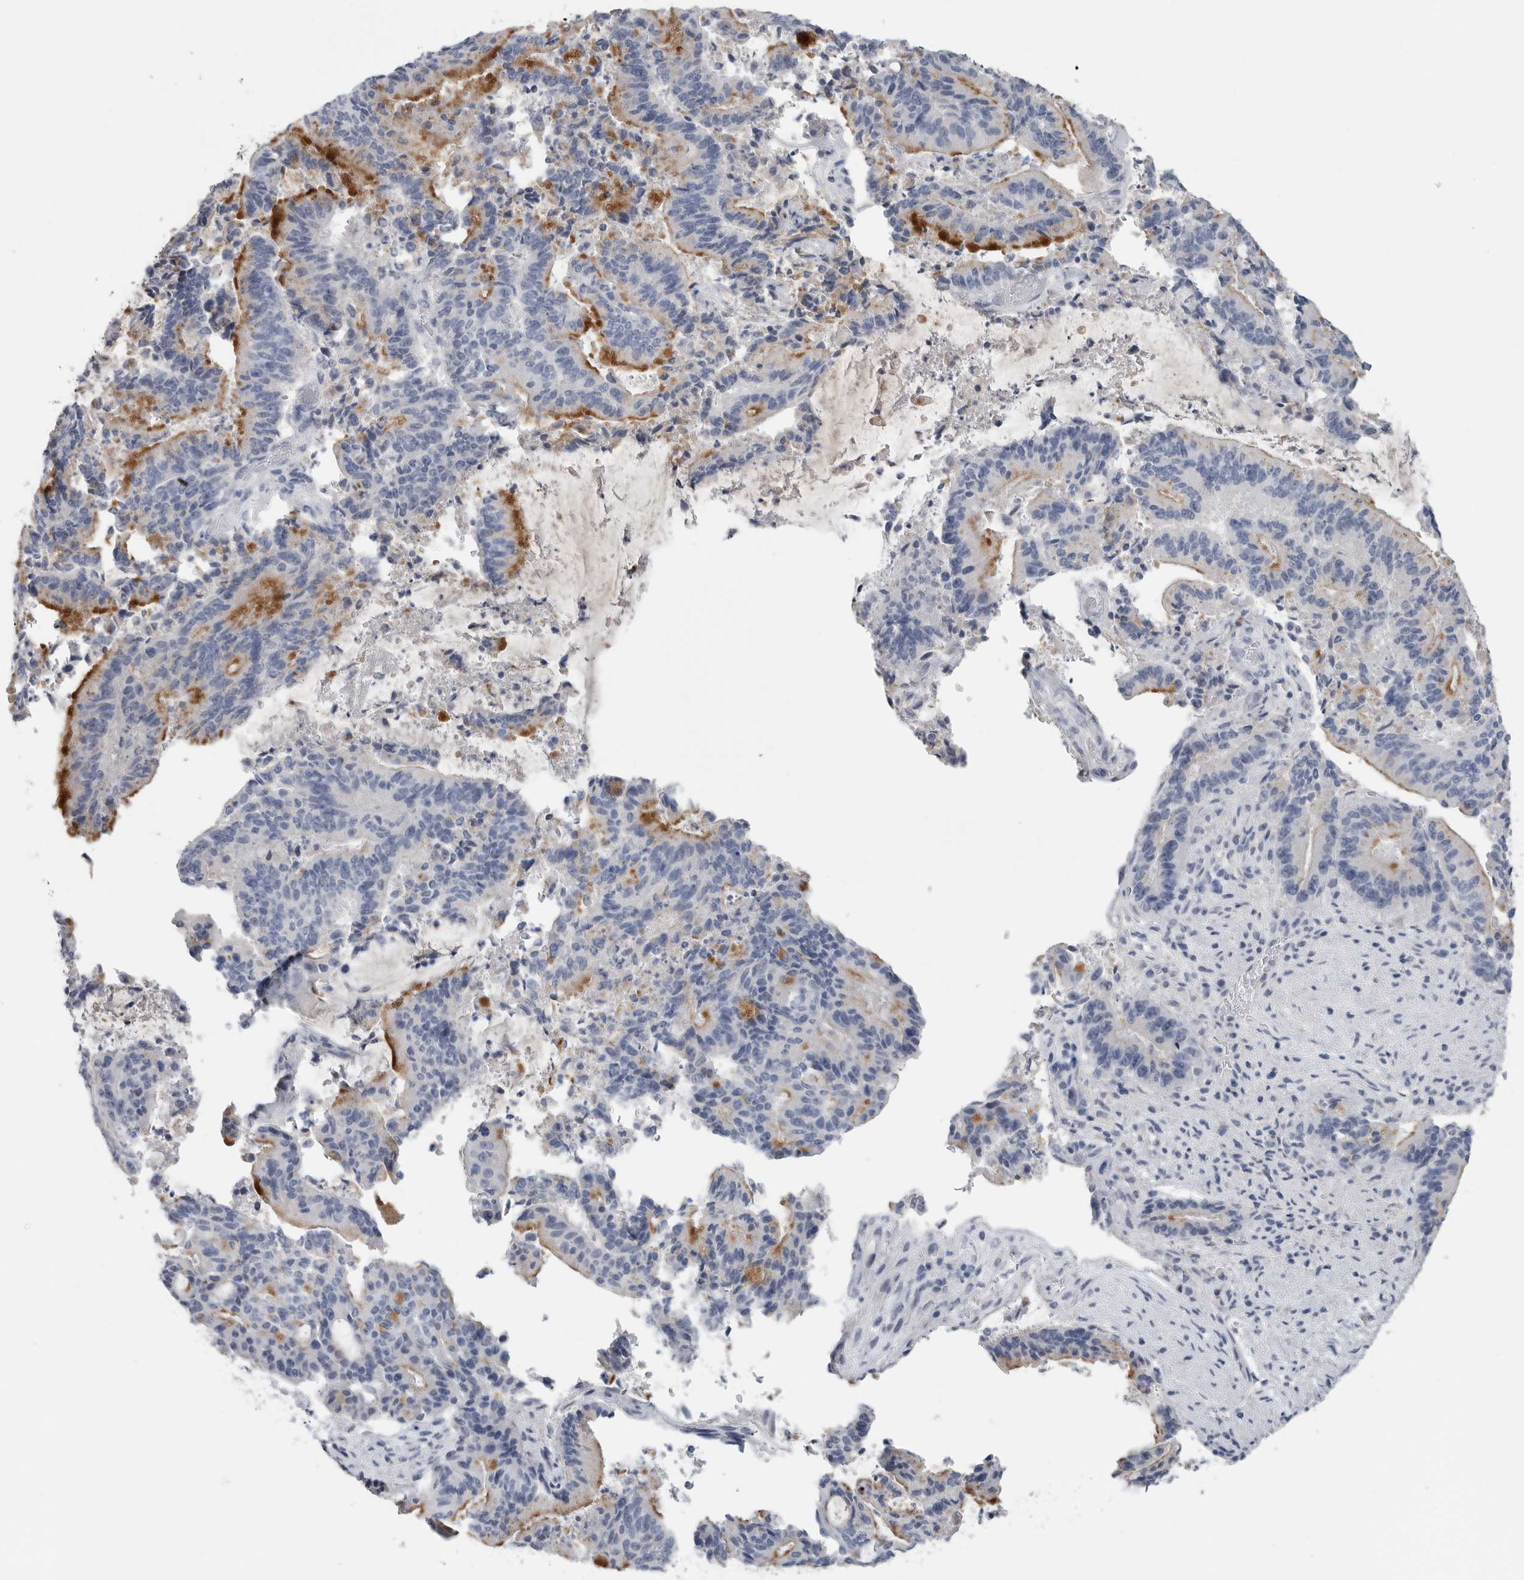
{"staining": {"intensity": "strong", "quantity": "<25%", "location": "cytoplasmic/membranous"}, "tissue": "liver cancer", "cell_type": "Tumor cells", "image_type": "cancer", "snomed": [{"axis": "morphology", "description": "Normal tissue, NOS"}, {"axis": "morphology", "description": "Cholangiocarcinoma"}, {"axis": "topography", "description": "Liver"}, {"axis": "topography", "description": "Peripheral nerve tissue"}], "caption": "Human liver cholangiocarcinoma stained for a protein (brown) reveals strong cytoplasmic/membranous positive staining in about <25% of tumor cells.", "gene": "TIMP1", "patient": {"sex": "female", "age": 73}}